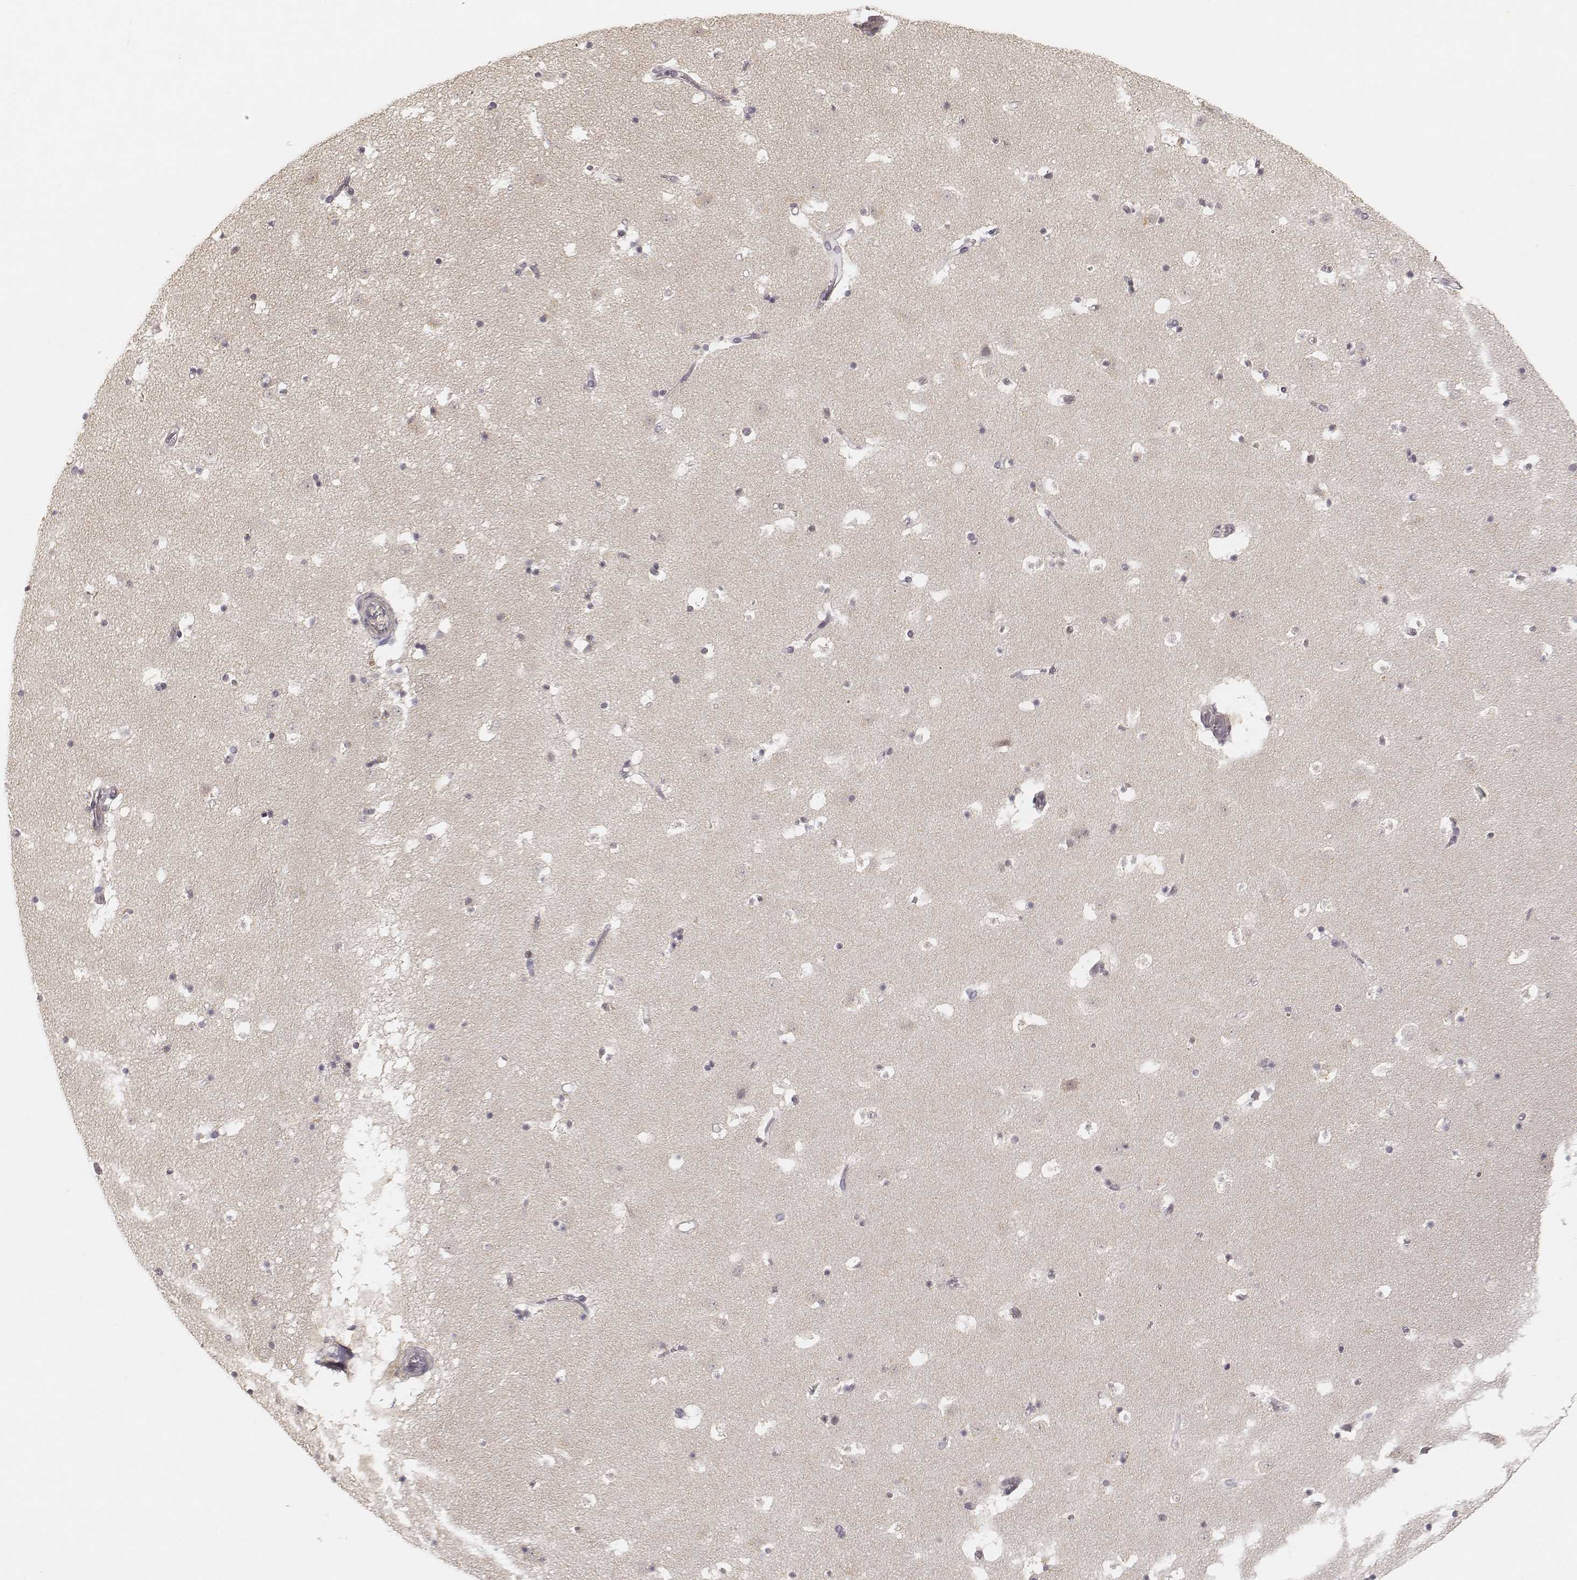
{"staining": {"intensity": "negative", "quantity": "none", "location": "none"}, "tissue": "caudate", "cell_type": "Glial cells", "image_type": "normal", "snomed": [{"axis": "morphology", "description": "Normal tissue, NOS"}, {"axis": "topography", "description": "Lateral ventricle wall"}], "caption": "Immunohistochemistry (IHC) photomicrograph of normal caudate: human caudate stained with DAB displays no significant protein positivity in glial cells.", "gene": "FANCD2", "patient": {"sex": "female", "age": 42}}